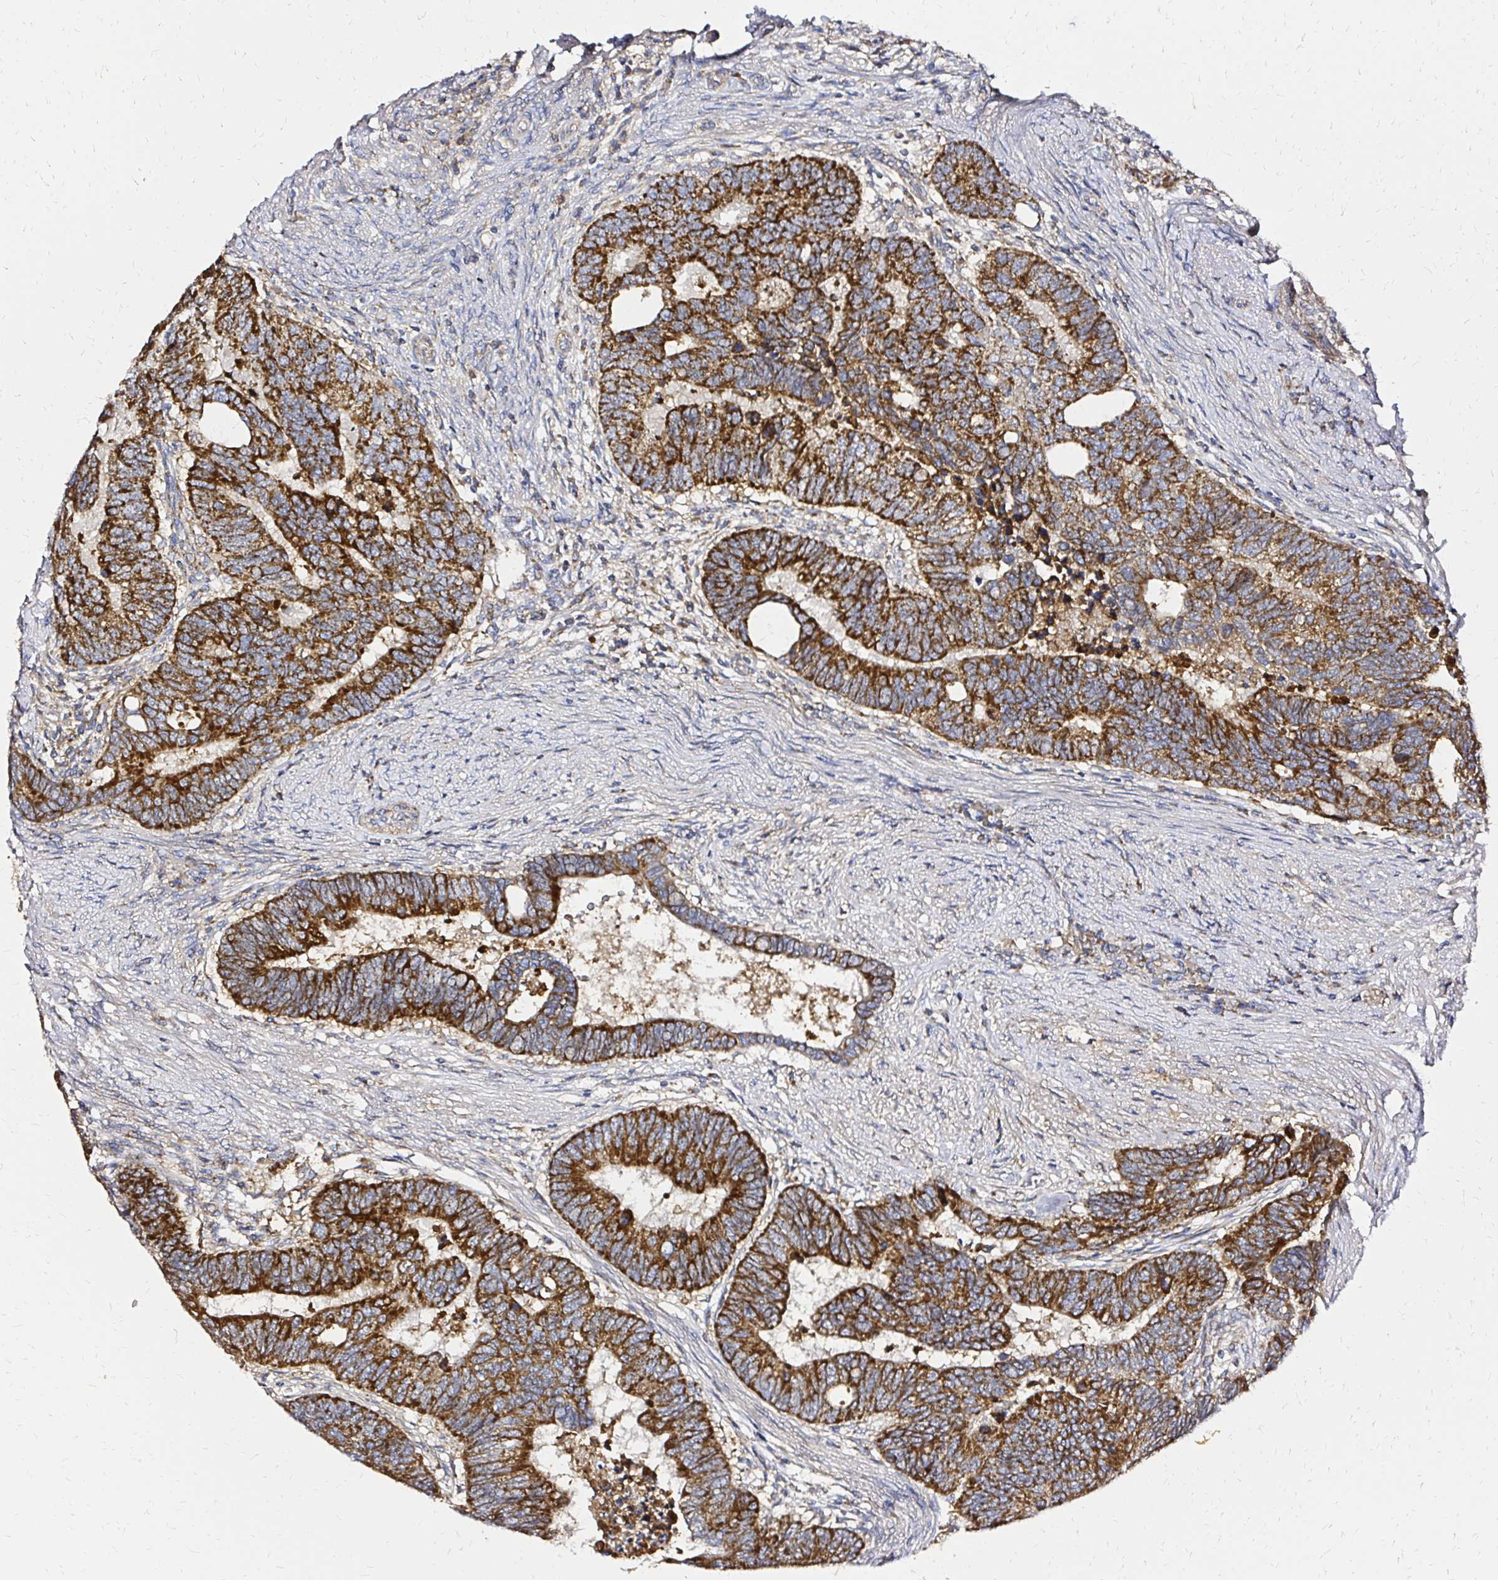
{"staining": {"intensity": "strong", "quantity": ">75%", "location": "cytoplasmic/membranous"}, "tissue": "colorectal cancer", "cell_type": "Tumor cells", "image_type": "cancer", "snomed": [{"axis": "morphology", "description": "Adenocarcinoma, NOS"}, {"axis": "topography", "description": "Colon"}], "caption": "Tumor cells reveal strong cytoplasmic/membranous staining in approximately >75% of cells in colorectal cancer.", "gene": "MRPL13", "patient": {"sex": "male", "age": 62}}